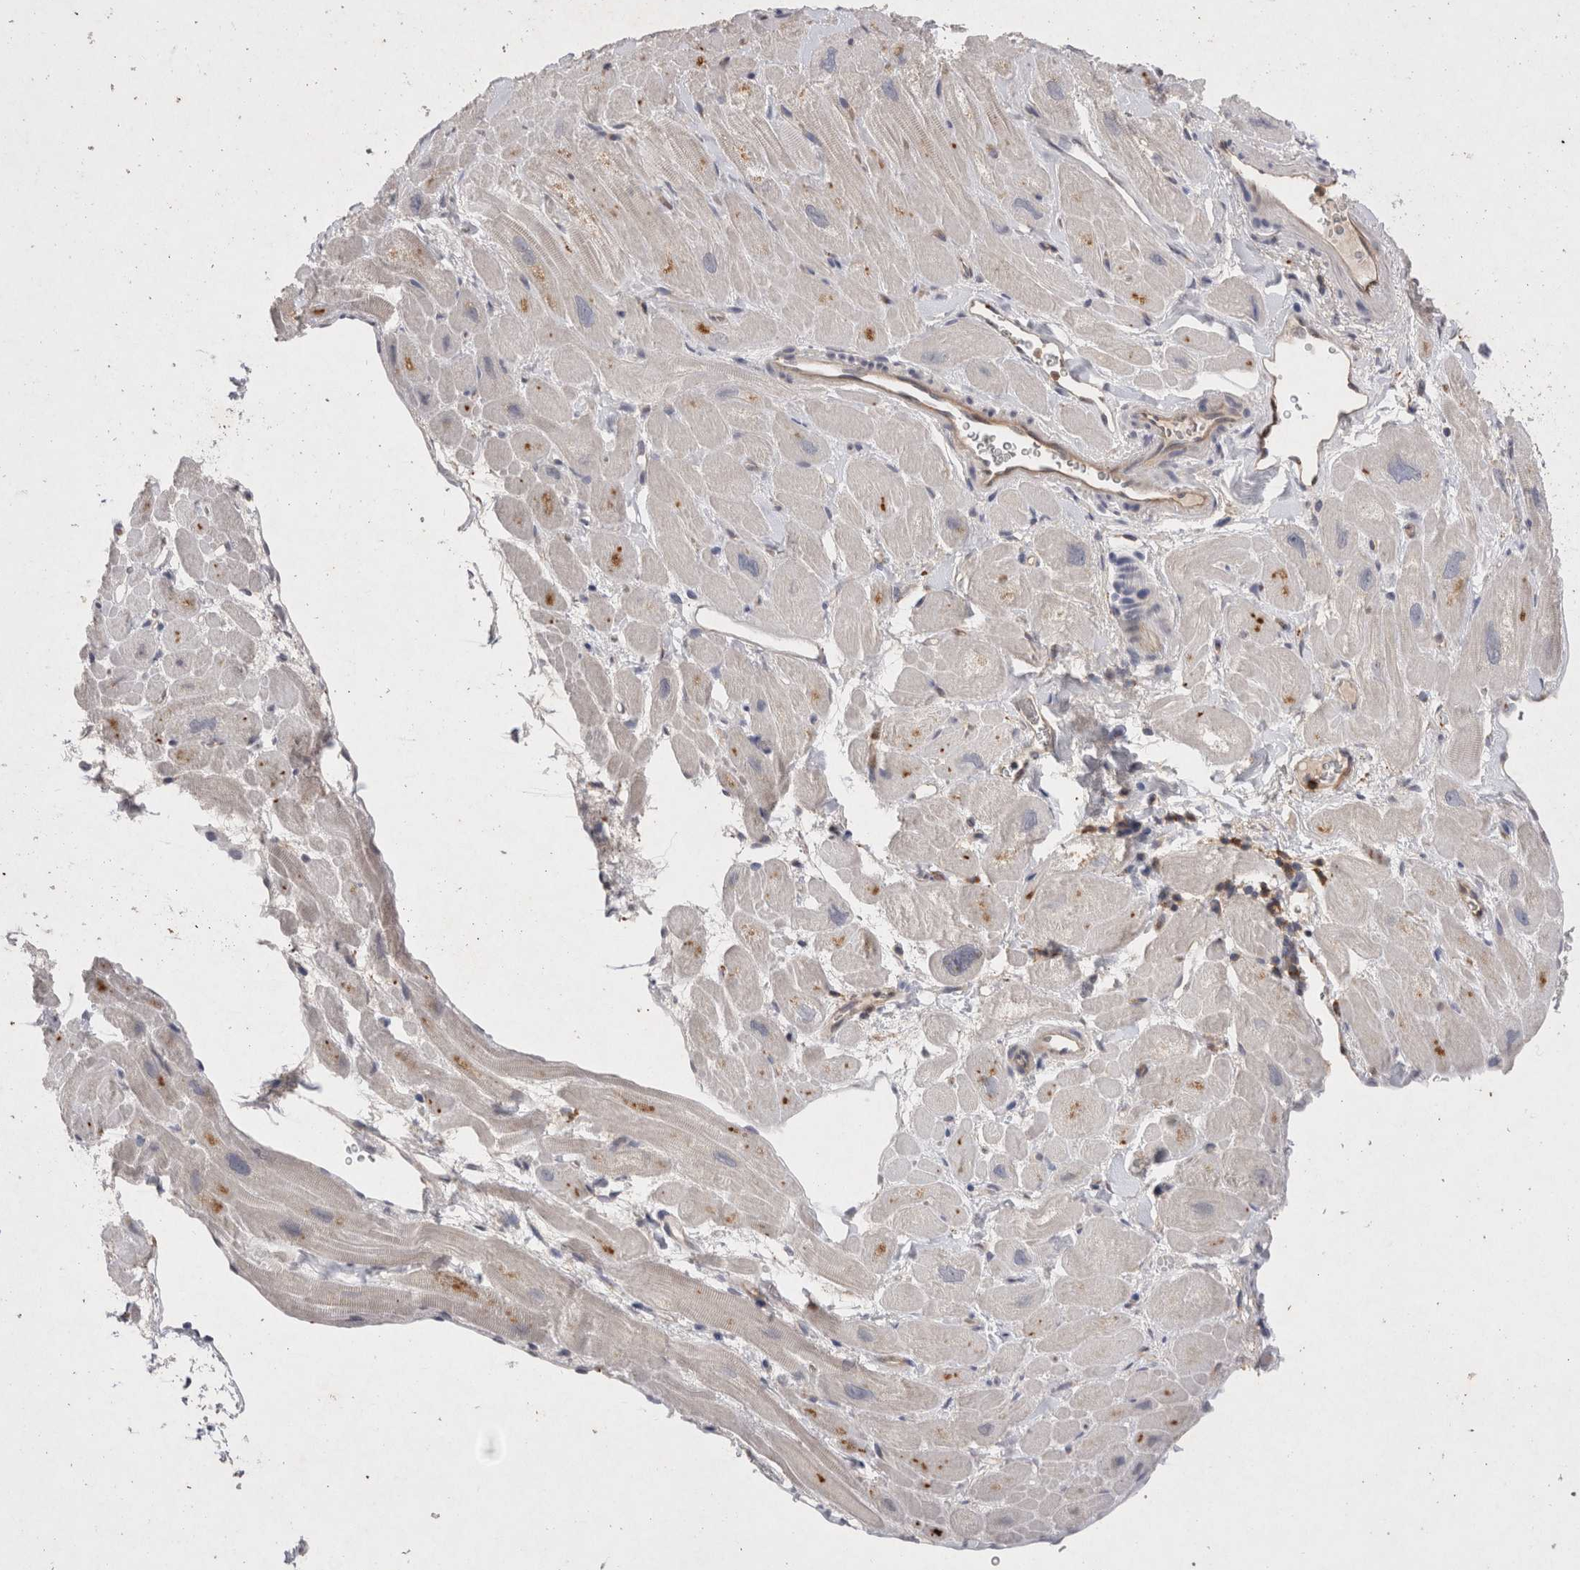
{"staining": {"intensity": "moderate", "quantity": "25%-75%", "location": "cytoplasmic/membranous"}, "tissue": "heart muscle", "cell_type": "Cardiomyocytes", "image_type": "normal", "snomed": [{"axis": "morphology", "description": "Normal tissue, NOS"}, {"axis": "topography", "description": "Heart"}], "caption": "A brown stain shows moderate cytoplasmic/membranous staining of a protein in cardiomyocytes of normal human heart muscle.", "gene": "RASSF3", "patient": {"sex": "male", "age": 49}}